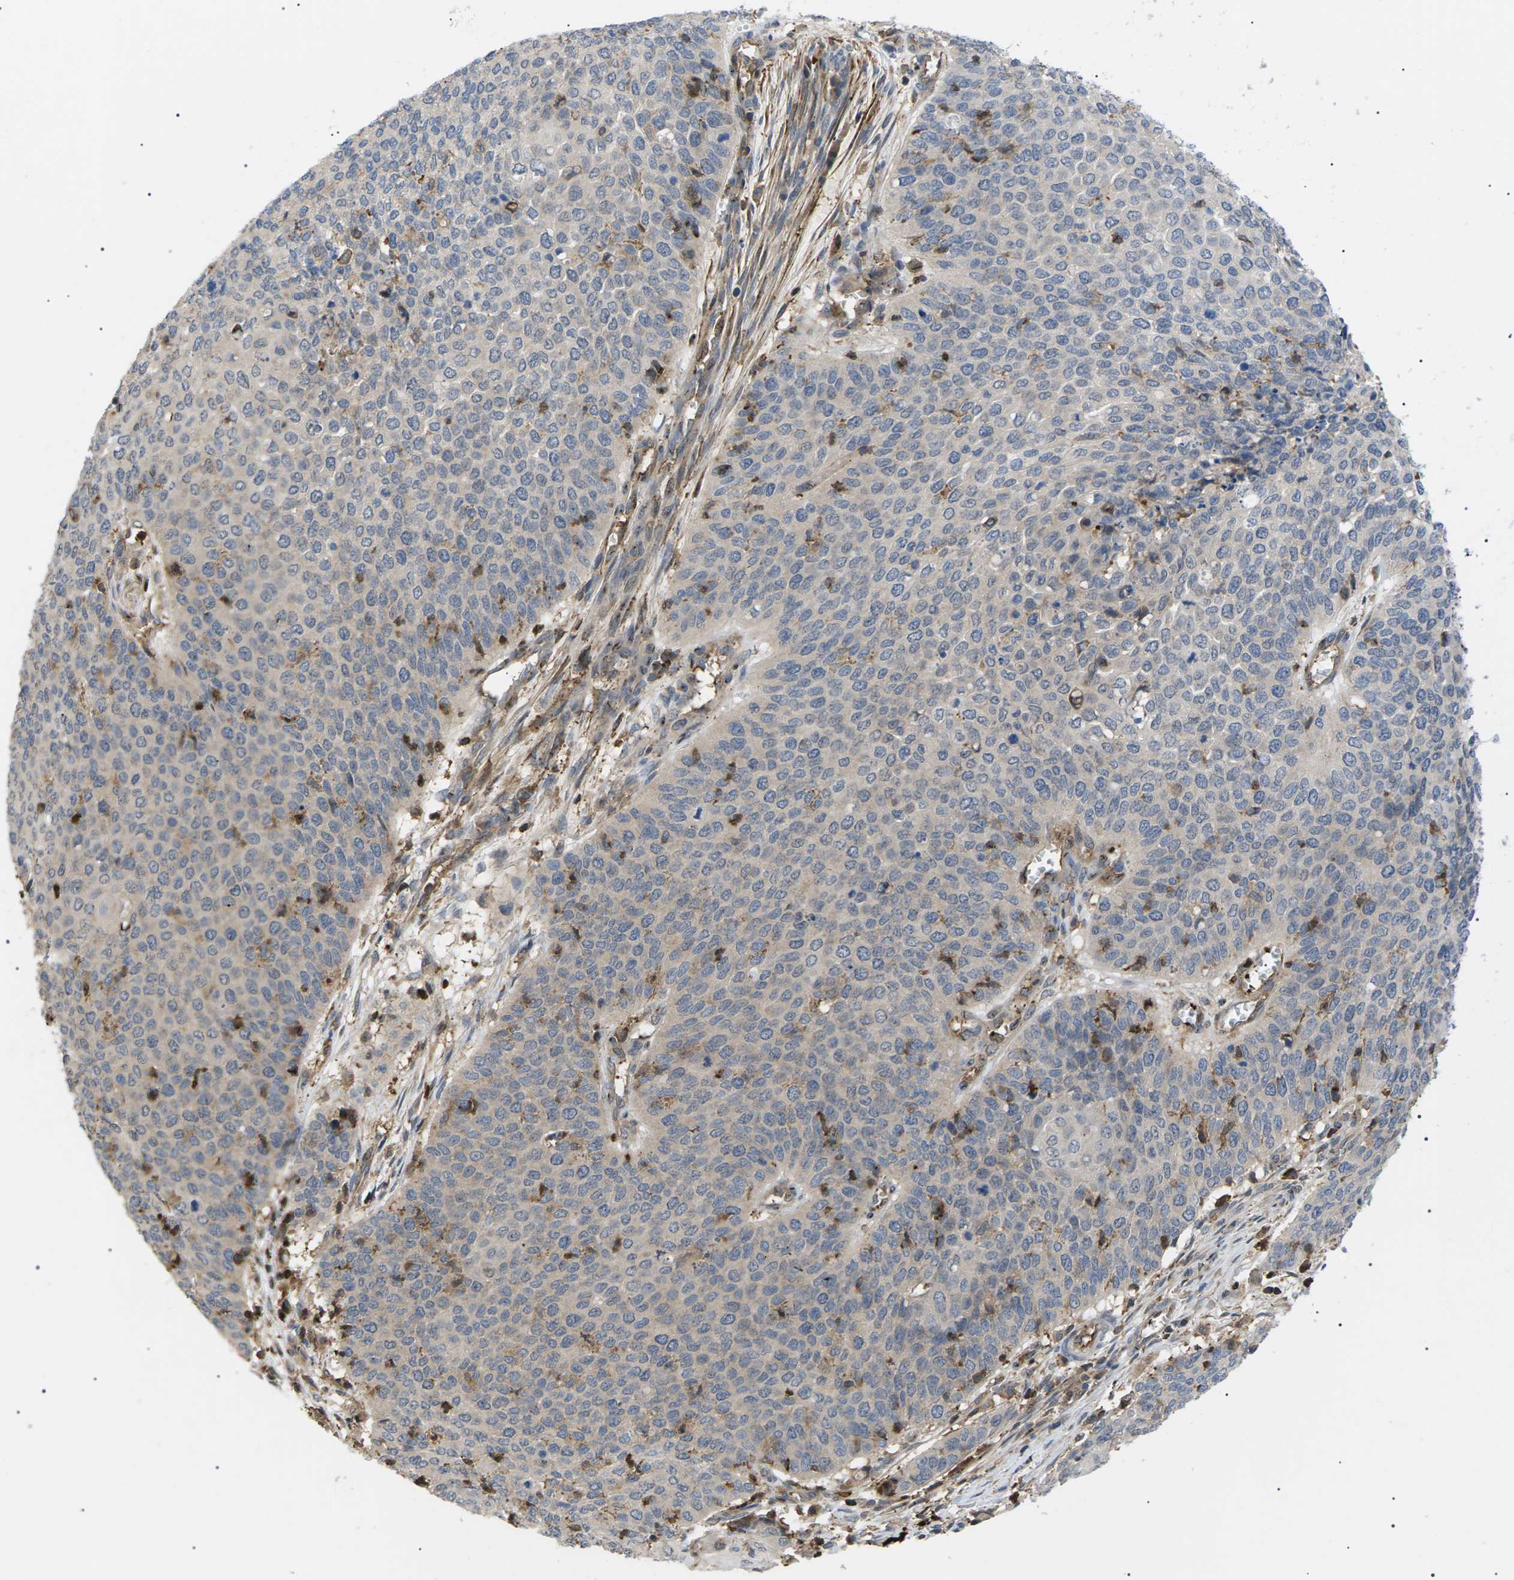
{"staining": {"intensity": "negative", "quantity": "none", "location": "none"}, "tissue": "cervical cancer", "cell_type": "Tumor cells", "image_type": "cancer", "snomed": [{"axis": "morphology", "description": "Squamous cell carcinoma, NOS"}, {"axis": "topography", "description": "Cervix"}], "caption": "Immunohistochemical staining of human cervical squamous cell carcinoma shows no significant staining in tumor cells.", "gene": "TMTC4", "patient": {"sex": "female", "age": 39}}